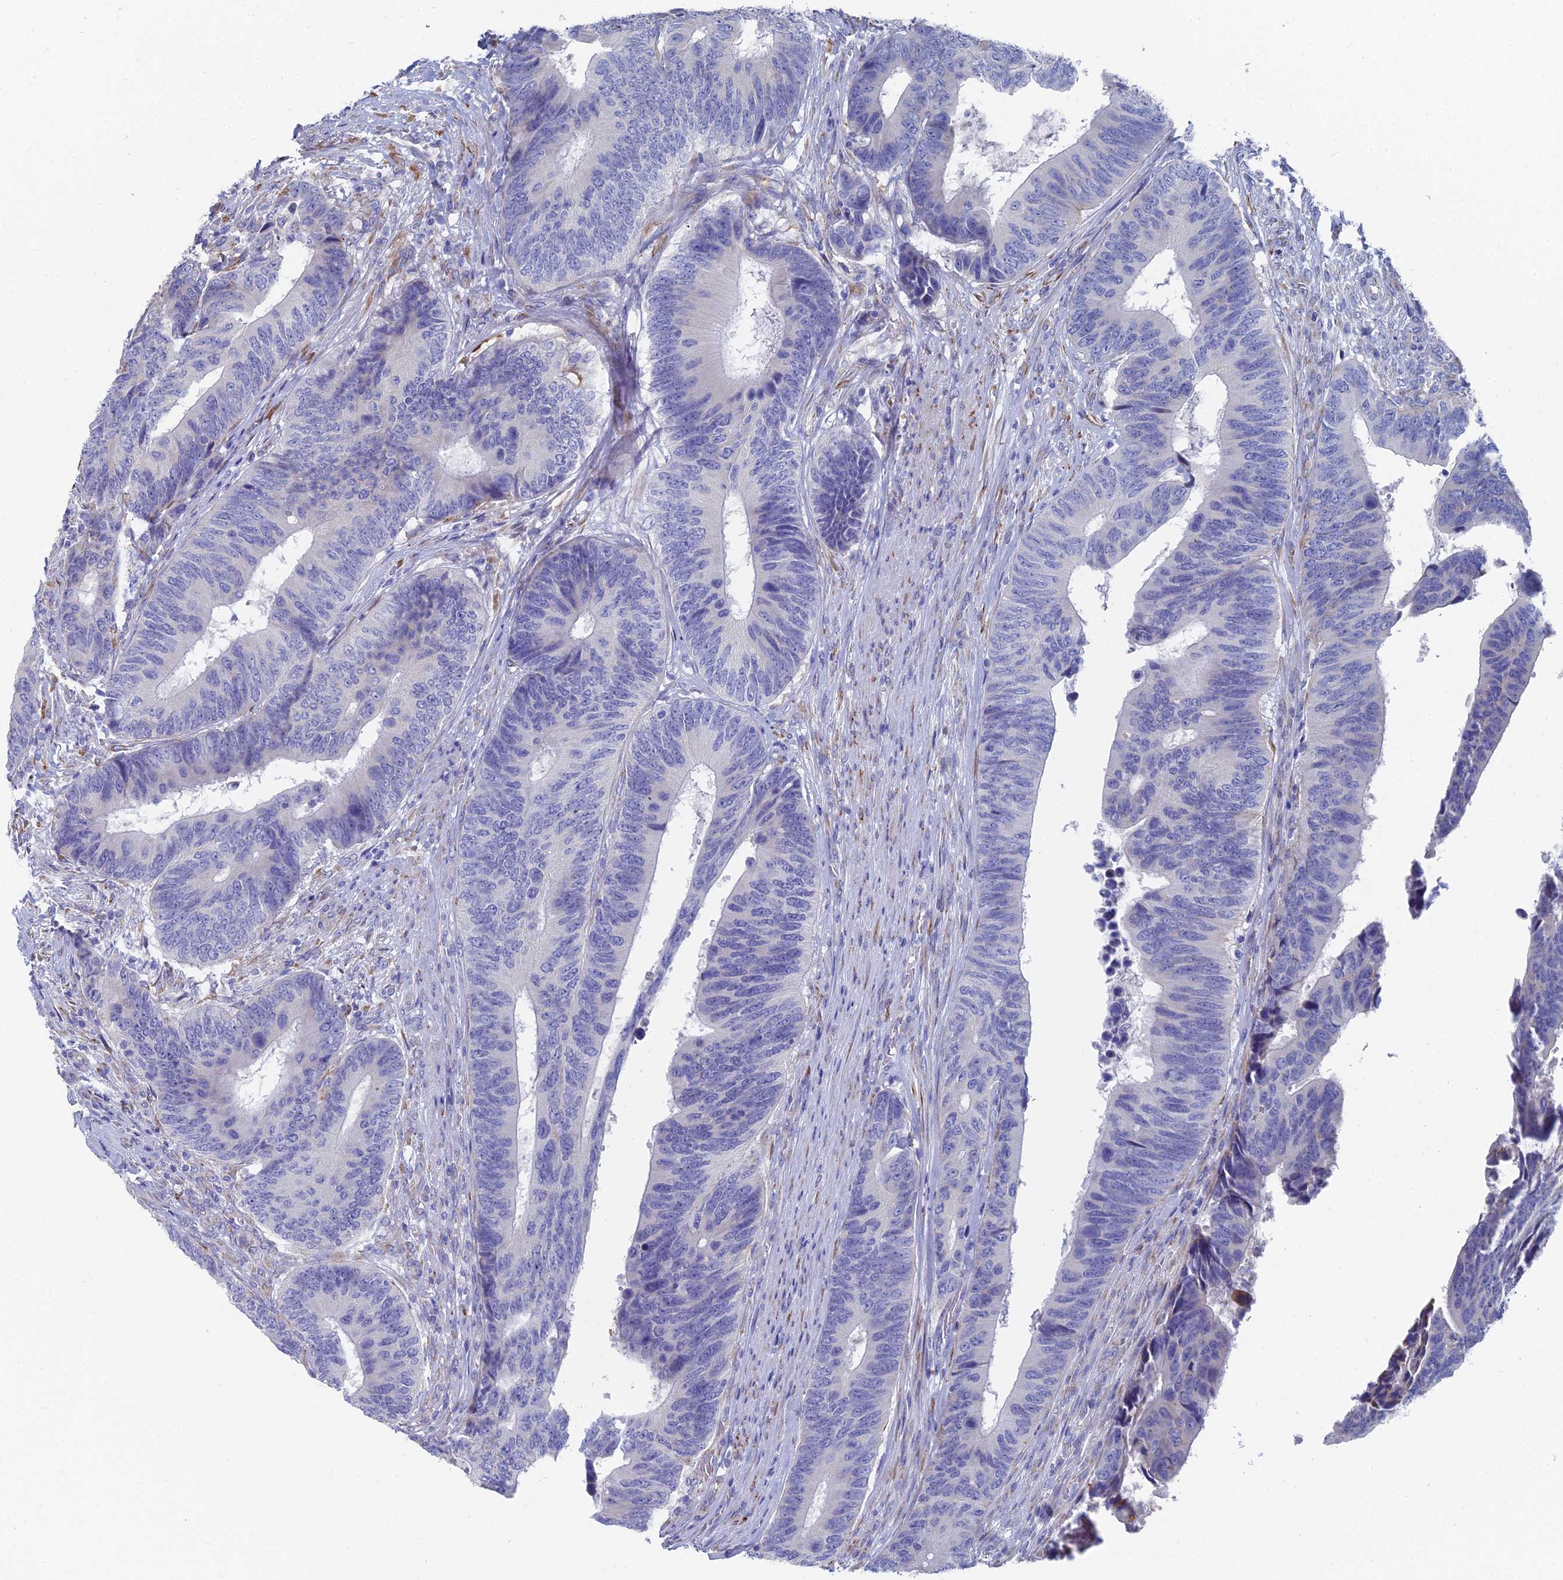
{"staining": {"intensity": "negative", "quantity": "none", "location": "none"}, "tissue": "colorectal cancer", "cell_type": "Tumor cells", "image_type": "cancer", "snomed": [{"axis": "morphology", "description": "Adenocarcinoma, NOS"}, {"axis": "topography", "description": "Colon"}], "caption": "Immunohistochemistry (IHC) photomicrograph of neoplastic tissue: human colorectal adenocarcinoma stained with DAB (3,3'-diaminobenzidine) reveals no significant protein positivity in tumor cells.", "gene": "TNNT3", "patient": {"sex": "male", "age": 87}}